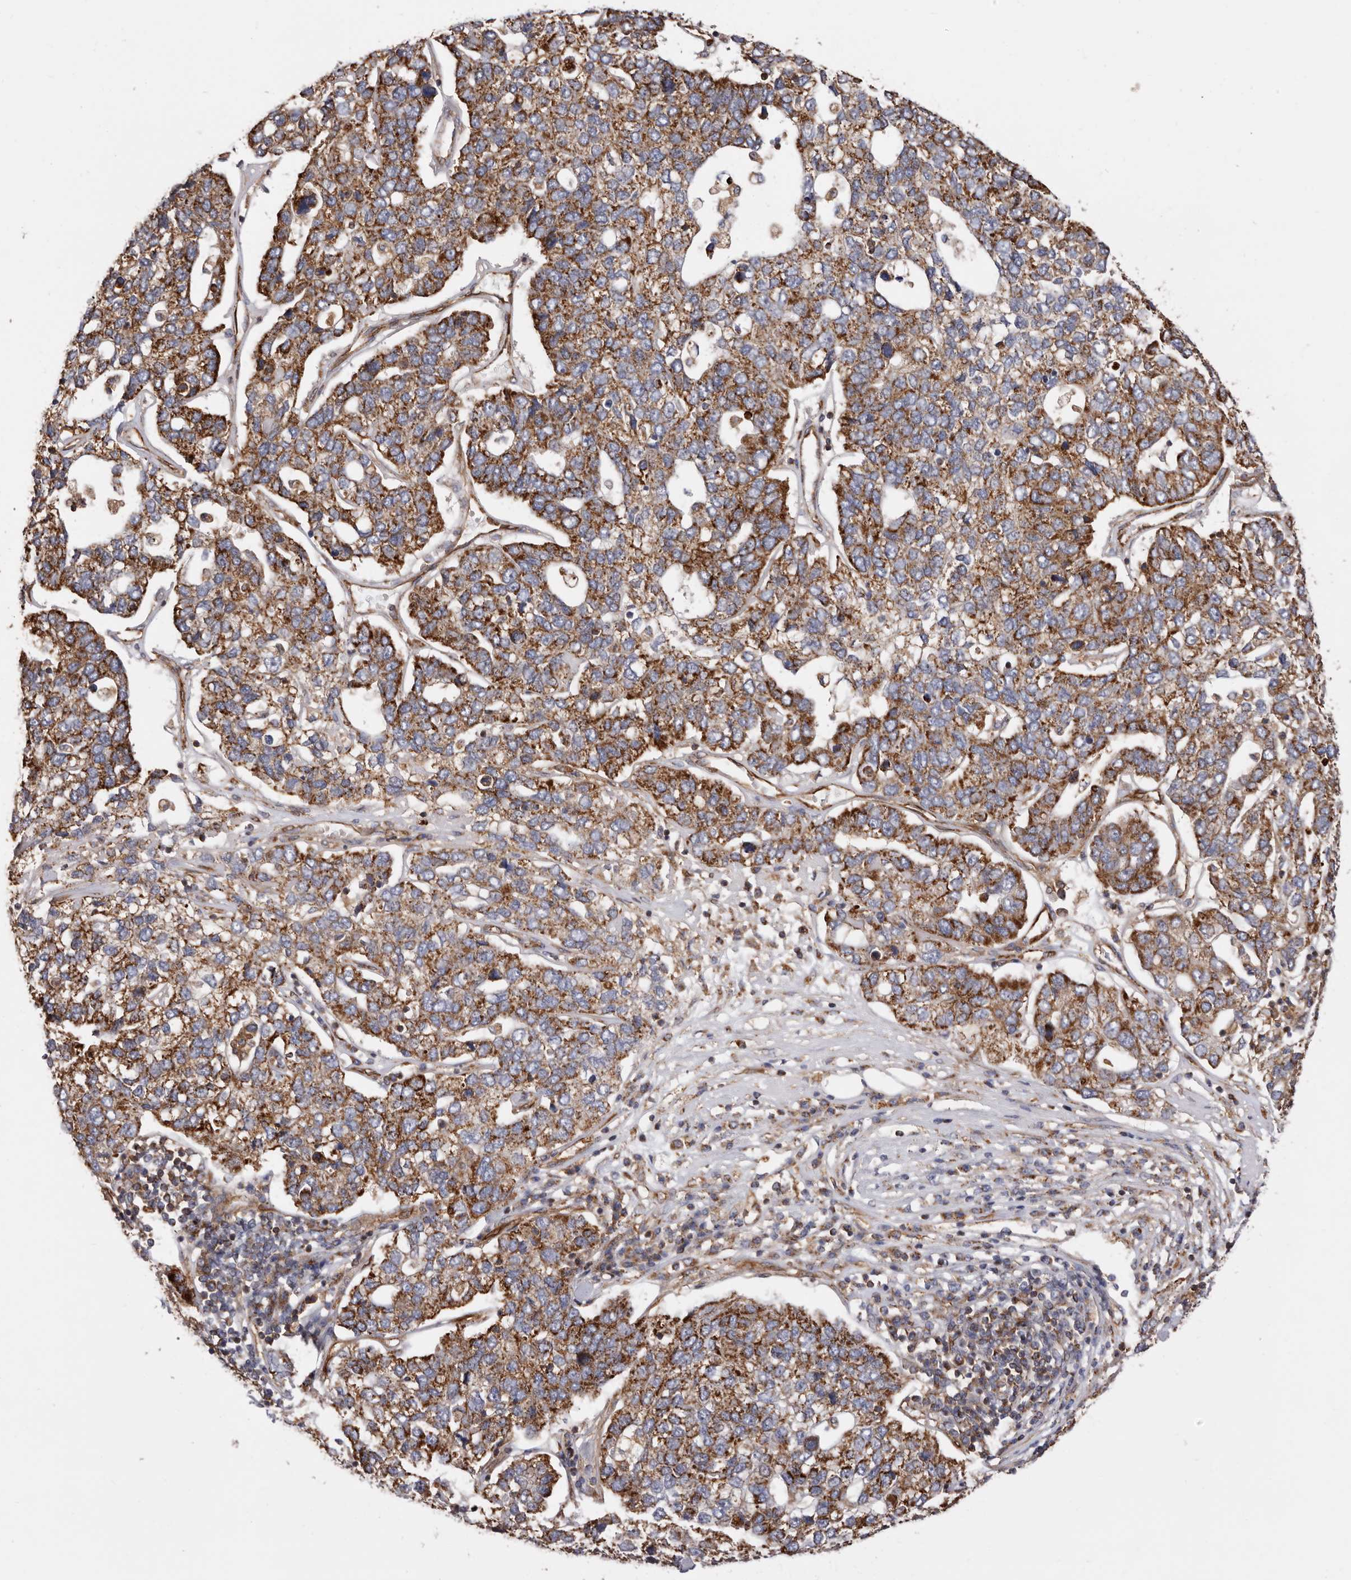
{"staining": {"intensity": "strong", "quantity": ">75%", "location": "cytoplasmic/membranous"}, "tissue": "pancreatic cancer", "cell_type": "Tumor cells", "image_type": "cancer", "snomed": [{"axis": "morphology", "description": "Adenocarcinoma, NOS"}, {"axis": "topography", "description": "Pancreas"}], "caption": "Pancreatic cancer (adenocarcinoma) was stained to show a protein in brown. There is high levels of strong cytoplasmic/membranous expression in about >75% of tumor cells. (brown staining indicates protein expression, while blue staining denotes nuclei).", "gene": "COQ8B", "patient": {"sex": "female", "age": 61}}